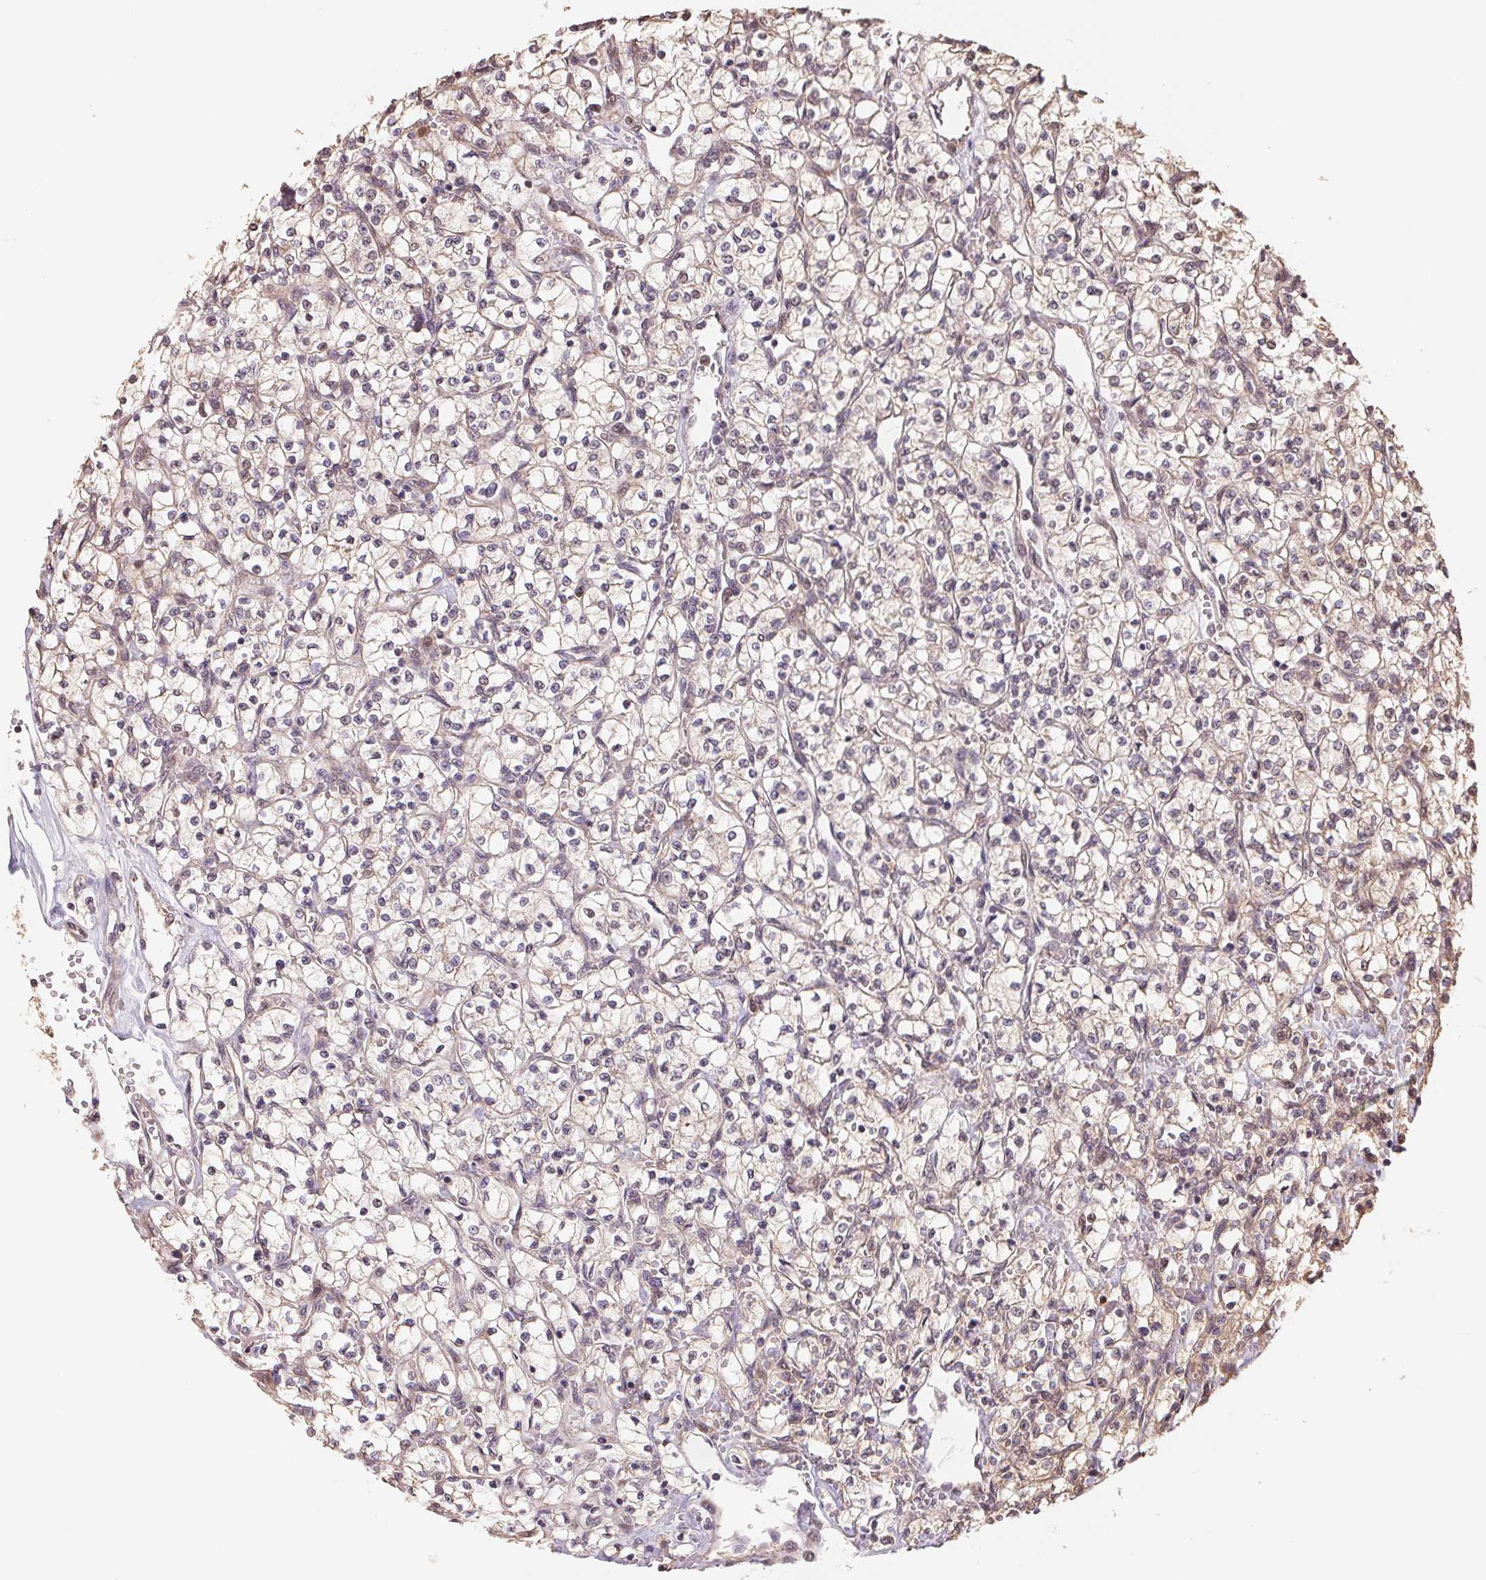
{"staining": {"intensity": "weak", "quantity": "<25%", "location": "cytoplasmic/membranous"}, "tissue": "renal cancer", "cell_type": "Tumor cells", "image_type": "cancer", "snomed": [{"axis": "morphology", "description": "Adenocarcinoma, NOS"}, {"axis": "topography", "description": "Kidney"}], "caption": "Protein analysis of renal cancer (adenocarcinoma) reveals no significant positivity in tumor cells.", "gene": "TMEM222", "patient": {"sex": "female", "age": 64}}